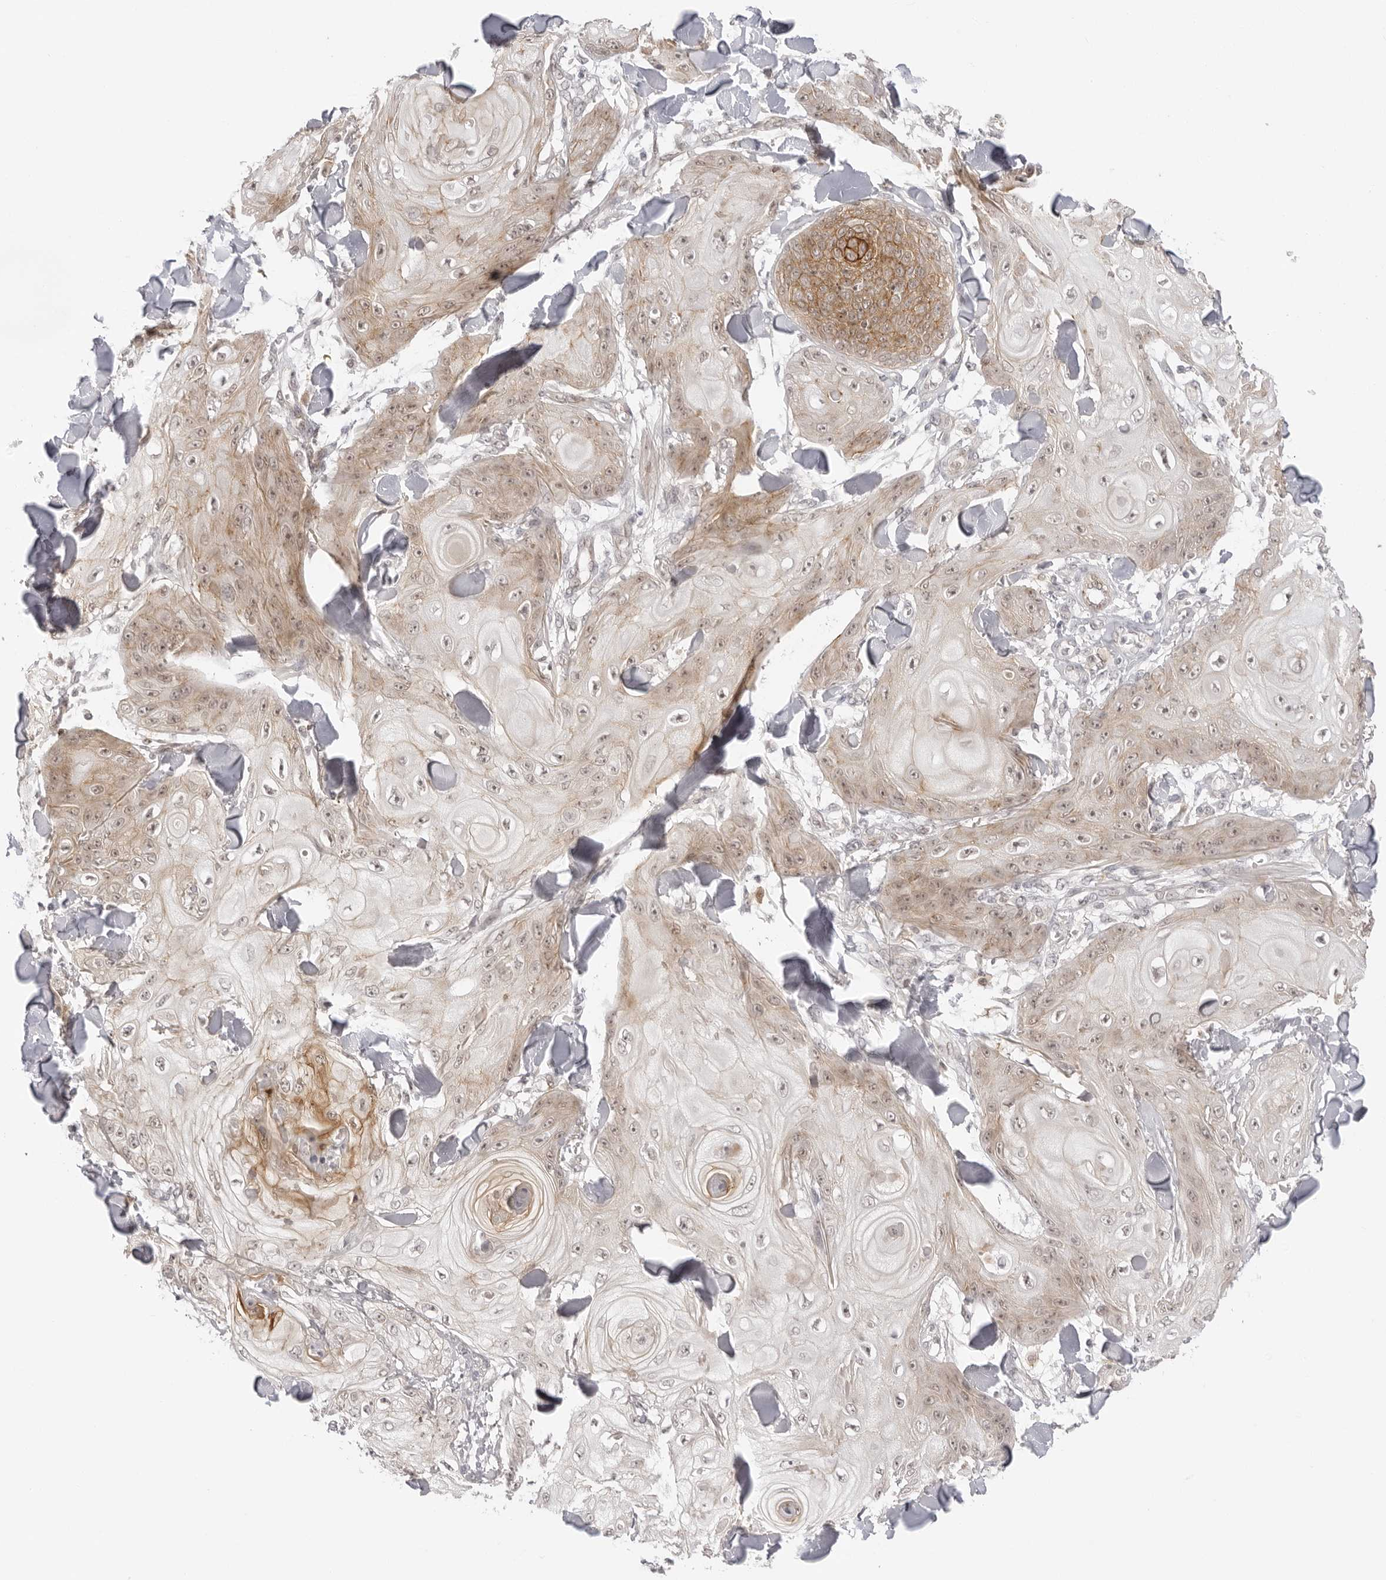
{"staining": {"intensity": "moderate", "quantity": "25%-75%", "location": "cytoplasmic/membranous"}, "tissue": "skin cancer", "cell_type": "Tumor cells", "image_type": "cancer", "snomed": [{"axis": "morphology", "description": "Squamous cell carcinoma, NOS"}, {"axis": "topography", "description": "Skin"}], "caption": "Protein positivity by immunohistochemistry (IHC) reveals moderate cytoplasmic/membranous staining in approximately 25%-75% of tumor cells in skin cancer (squamous cell carcinoma).", "gene": "TRAPPC3", "patient": {"sex": "male", "age": 74}}